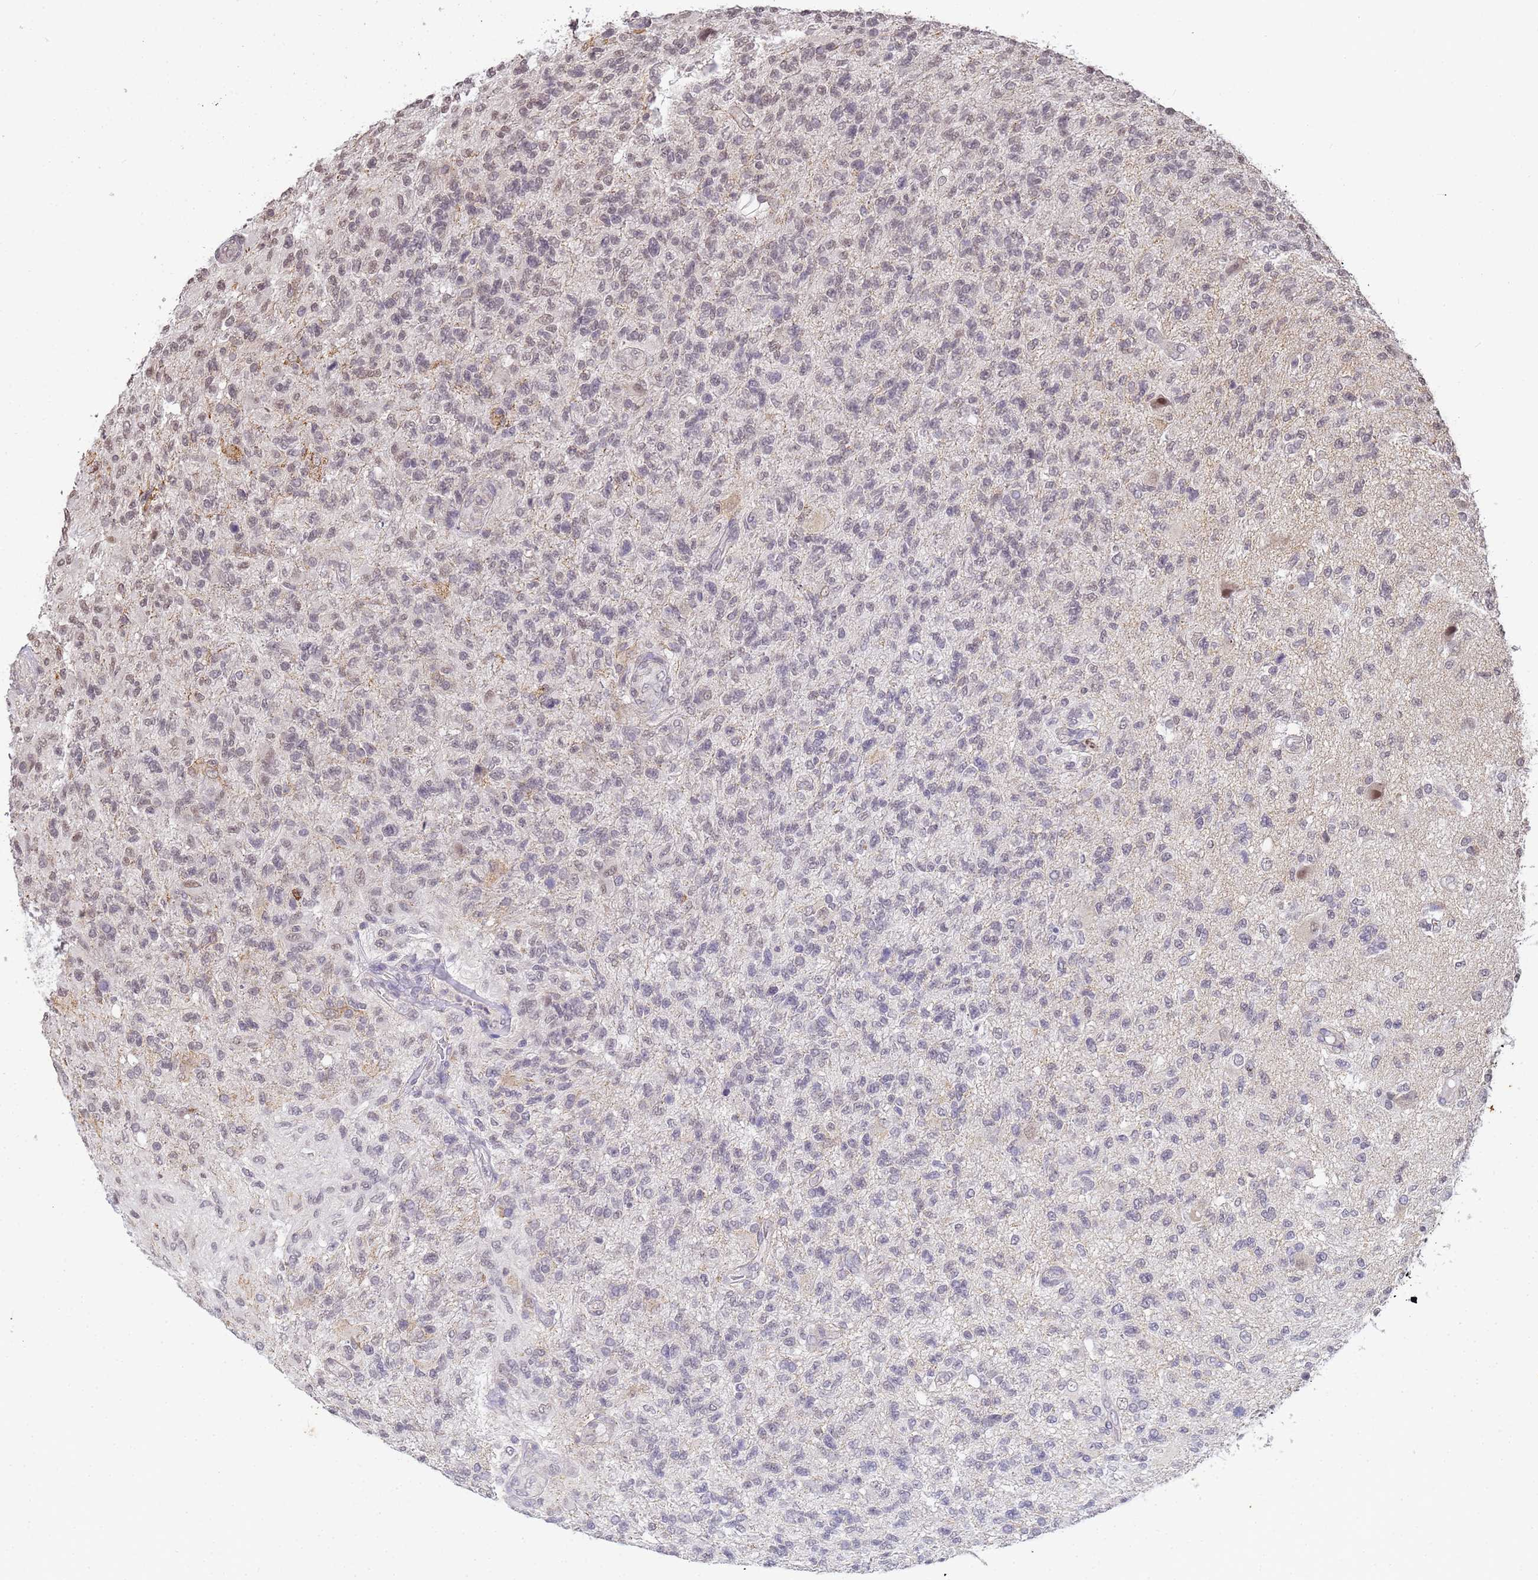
{"staining": {"intensity": "negative", "quantity": "none", "location": "none"}, "tissue": "glioma", "cell_type": "Tumor cells", "image_type": "cancer", "snomed": [{"axis": "morphology", "description": "Glioma, malignant, High grade"}, {"axis": "topography", "description": "Brain"}], "caption": "Immunohistochemistry (IHC) photomicrograph of neoplastic tissue: high-grade glioma (malignant) stained with DAB displays no significant protein positivity in tumor cells. (DAB IHC, high magnification).", "gene": "MYL7", "patient": {"sex": "male", "age": 56}}